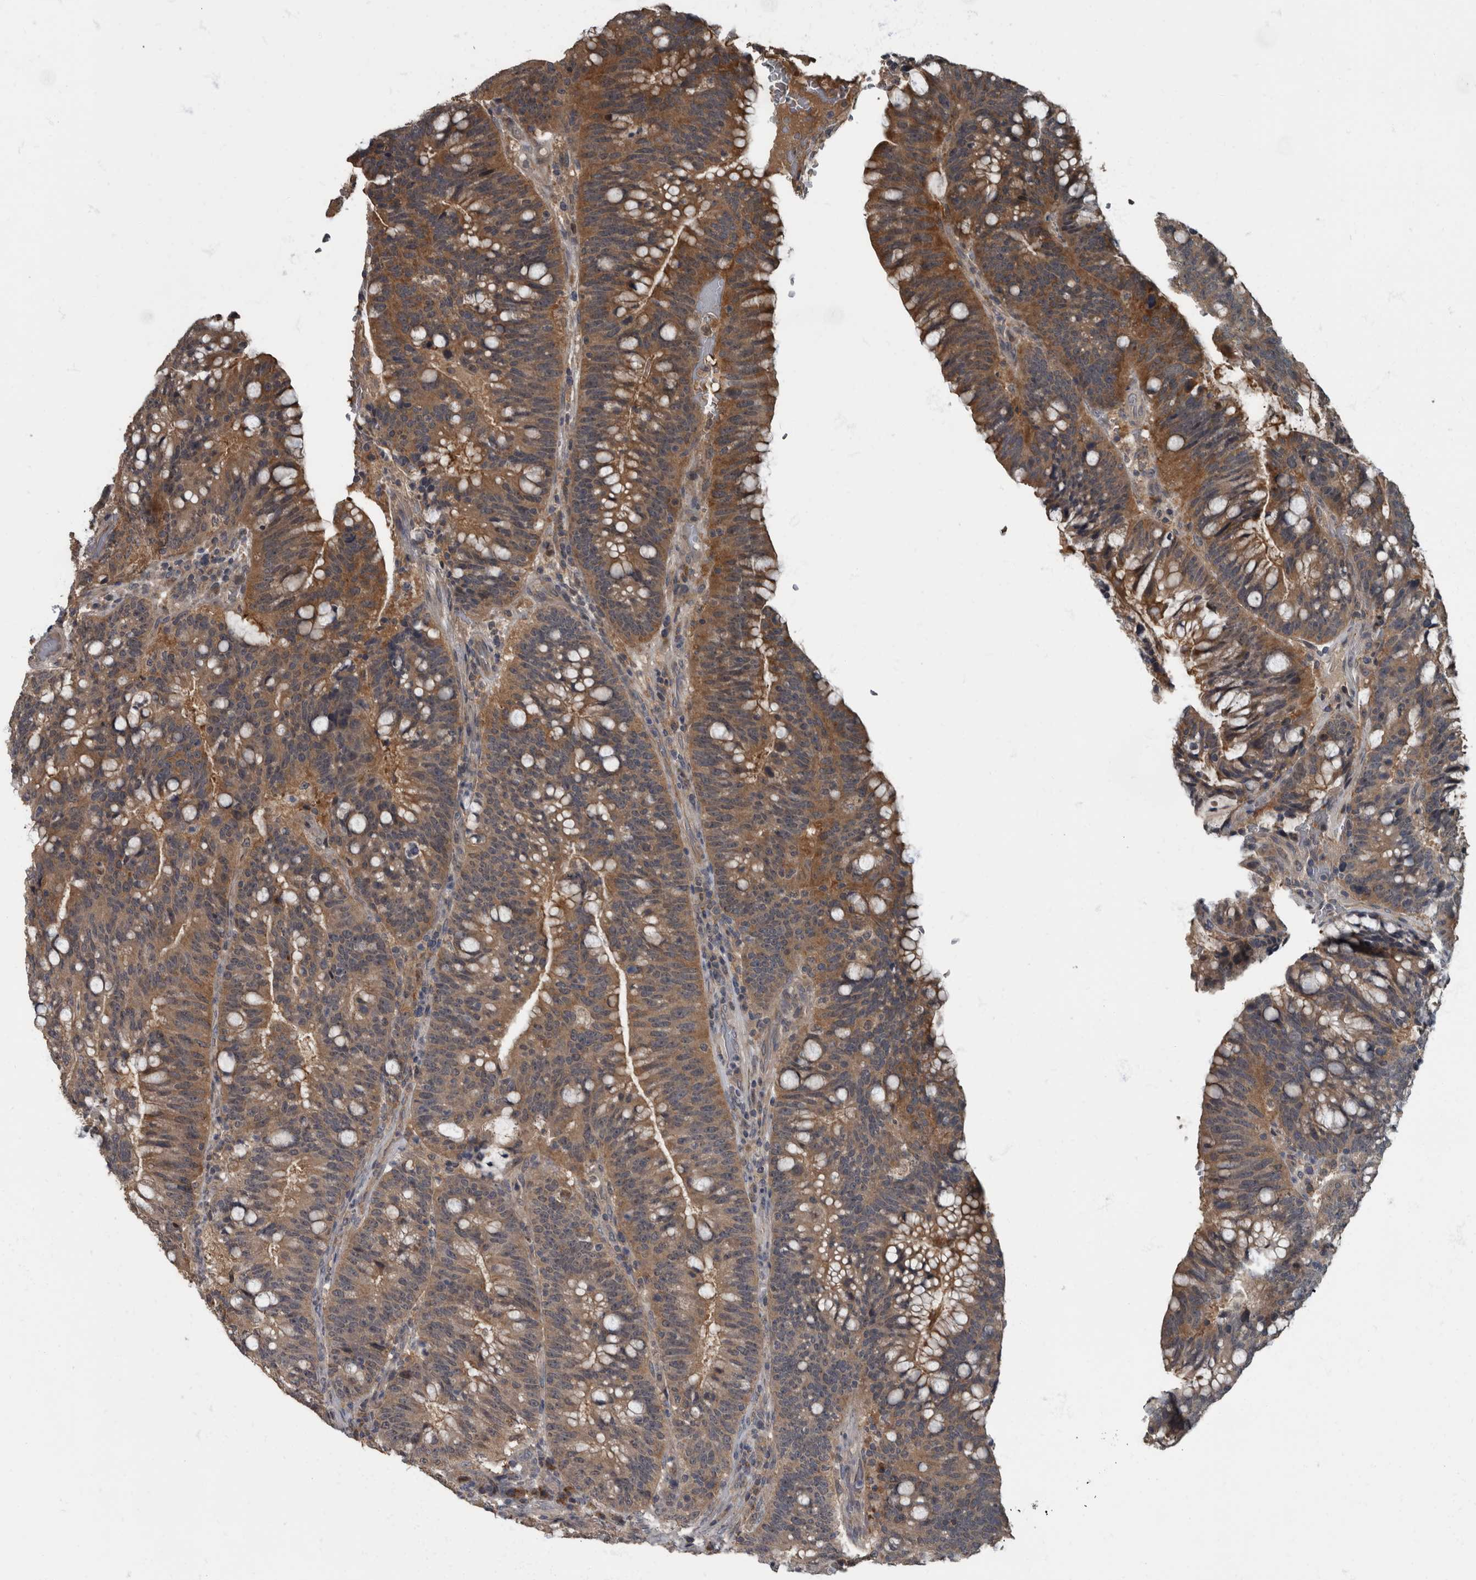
{"staining": {"intensity": "moderate", "quantity": ">75%", "location": "cytoplasmic/membranous"}, "tissue": "colorectal cancer", "cell_type": "Tumor cells", "image_type": "cancer", "snomed": [{"axis": "morphology", "description": "Adenocarcinoma, NOS"}, {"axis": "topography", "description": "Colon"}], "caption": "Tumor cells reveal moderate cytoplasmic/membranous expression in approximately >75% of cells in colorectal adenocarcinoma.", "gene": "RABGGTB", "patient": {"sex": "female", "age": 66}}